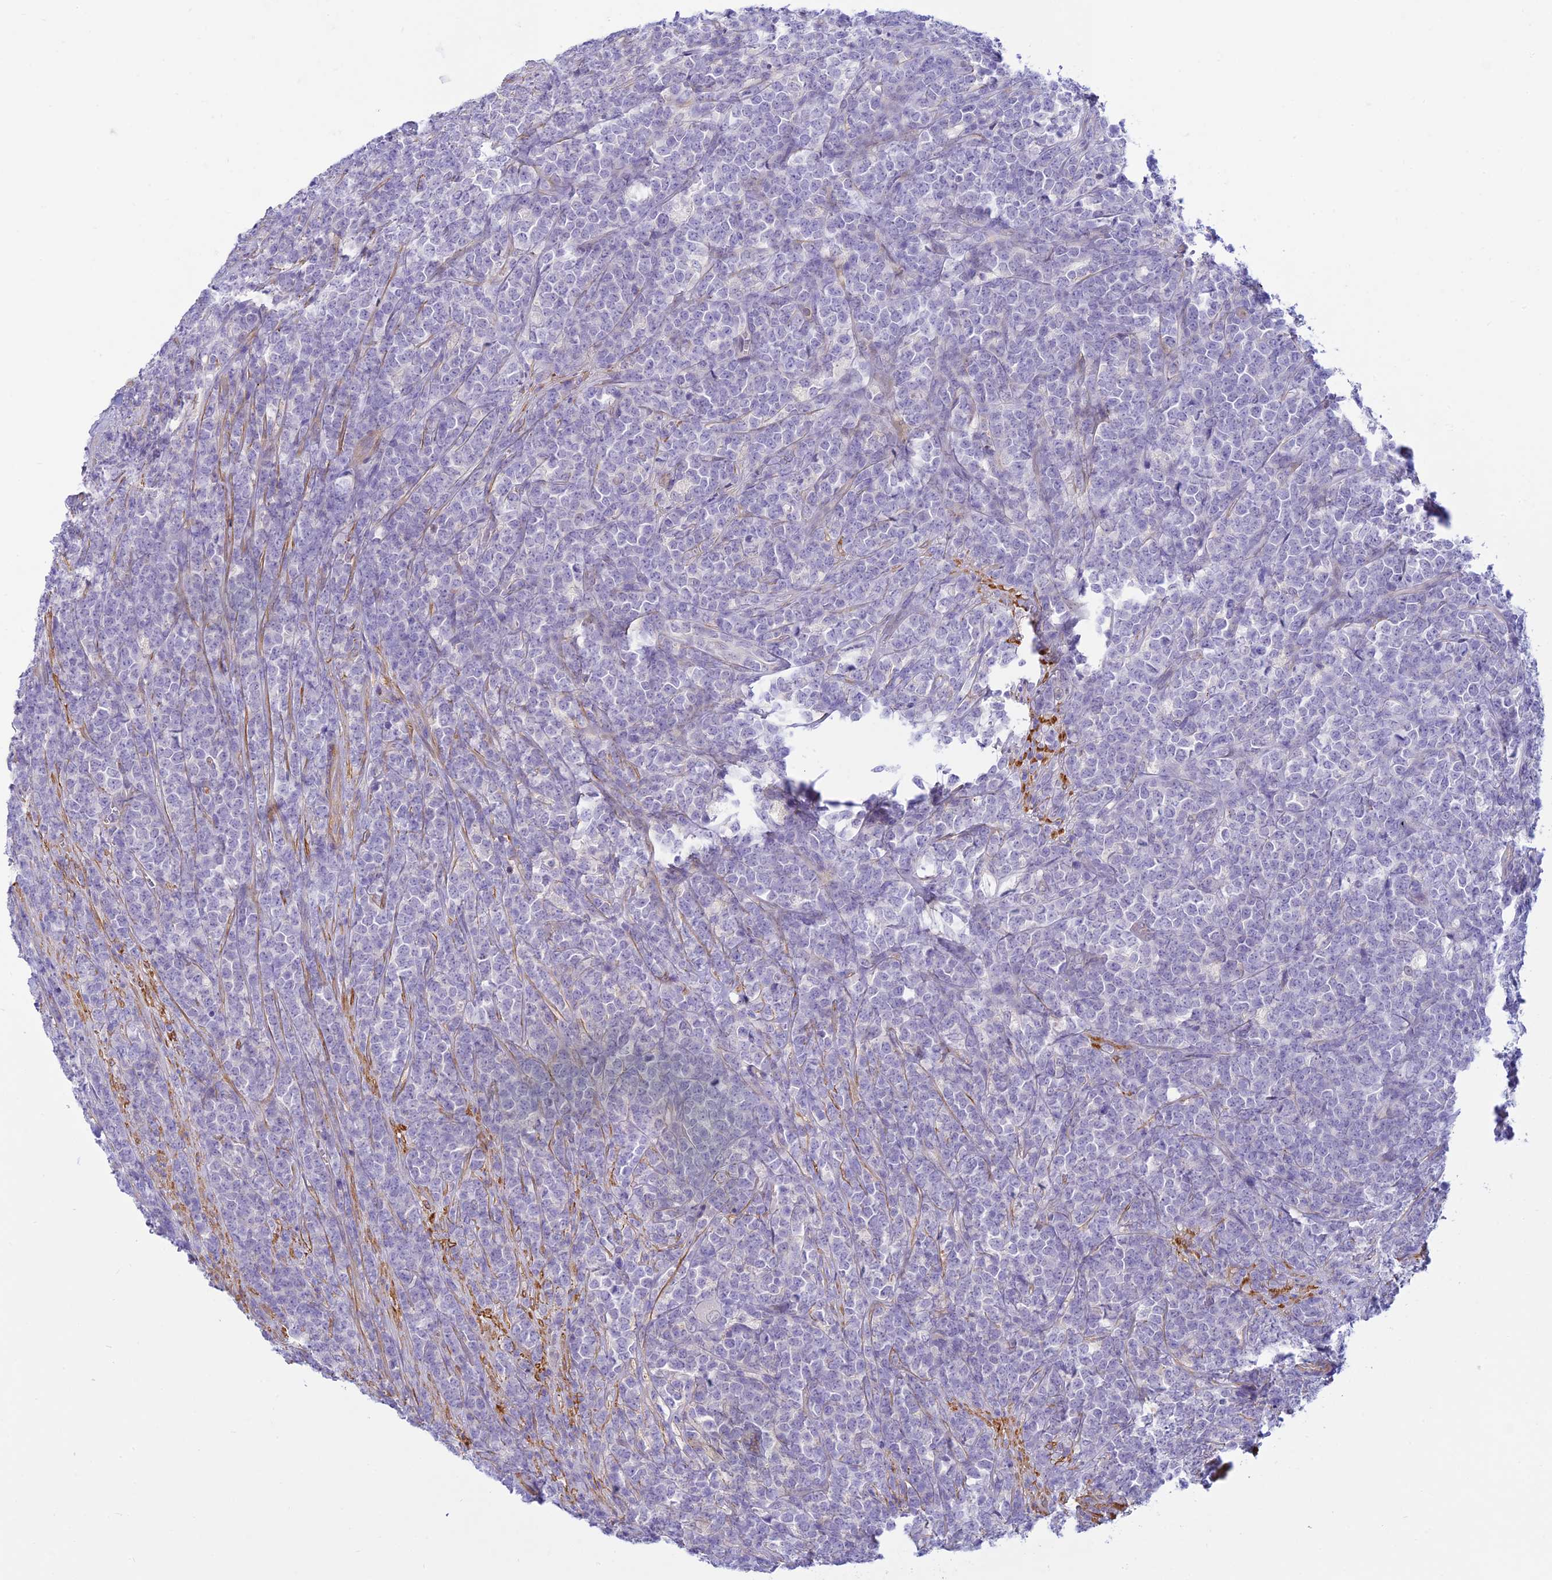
{"staining": {"intensity": "negative", "quantity": "none", "location": "none"}, "tissue": "lymphoma", "cell_type": "Tumor cells", "image_type": "cancer", "snomed": [{"axis": "morphology", "description": "Malignant lymphoma, non-Hodgkin's type, High grade"}, {"axis": "topography", "description": "Small intestine"}], "caption": "Malignant lymphoma, non-Hodgkin's type (high-grade) was stained to show a protein in brown. There is no significant expression in tumor cells.", "gene": "FBXW4", "patient": {"sex": "male", "age": 8}}